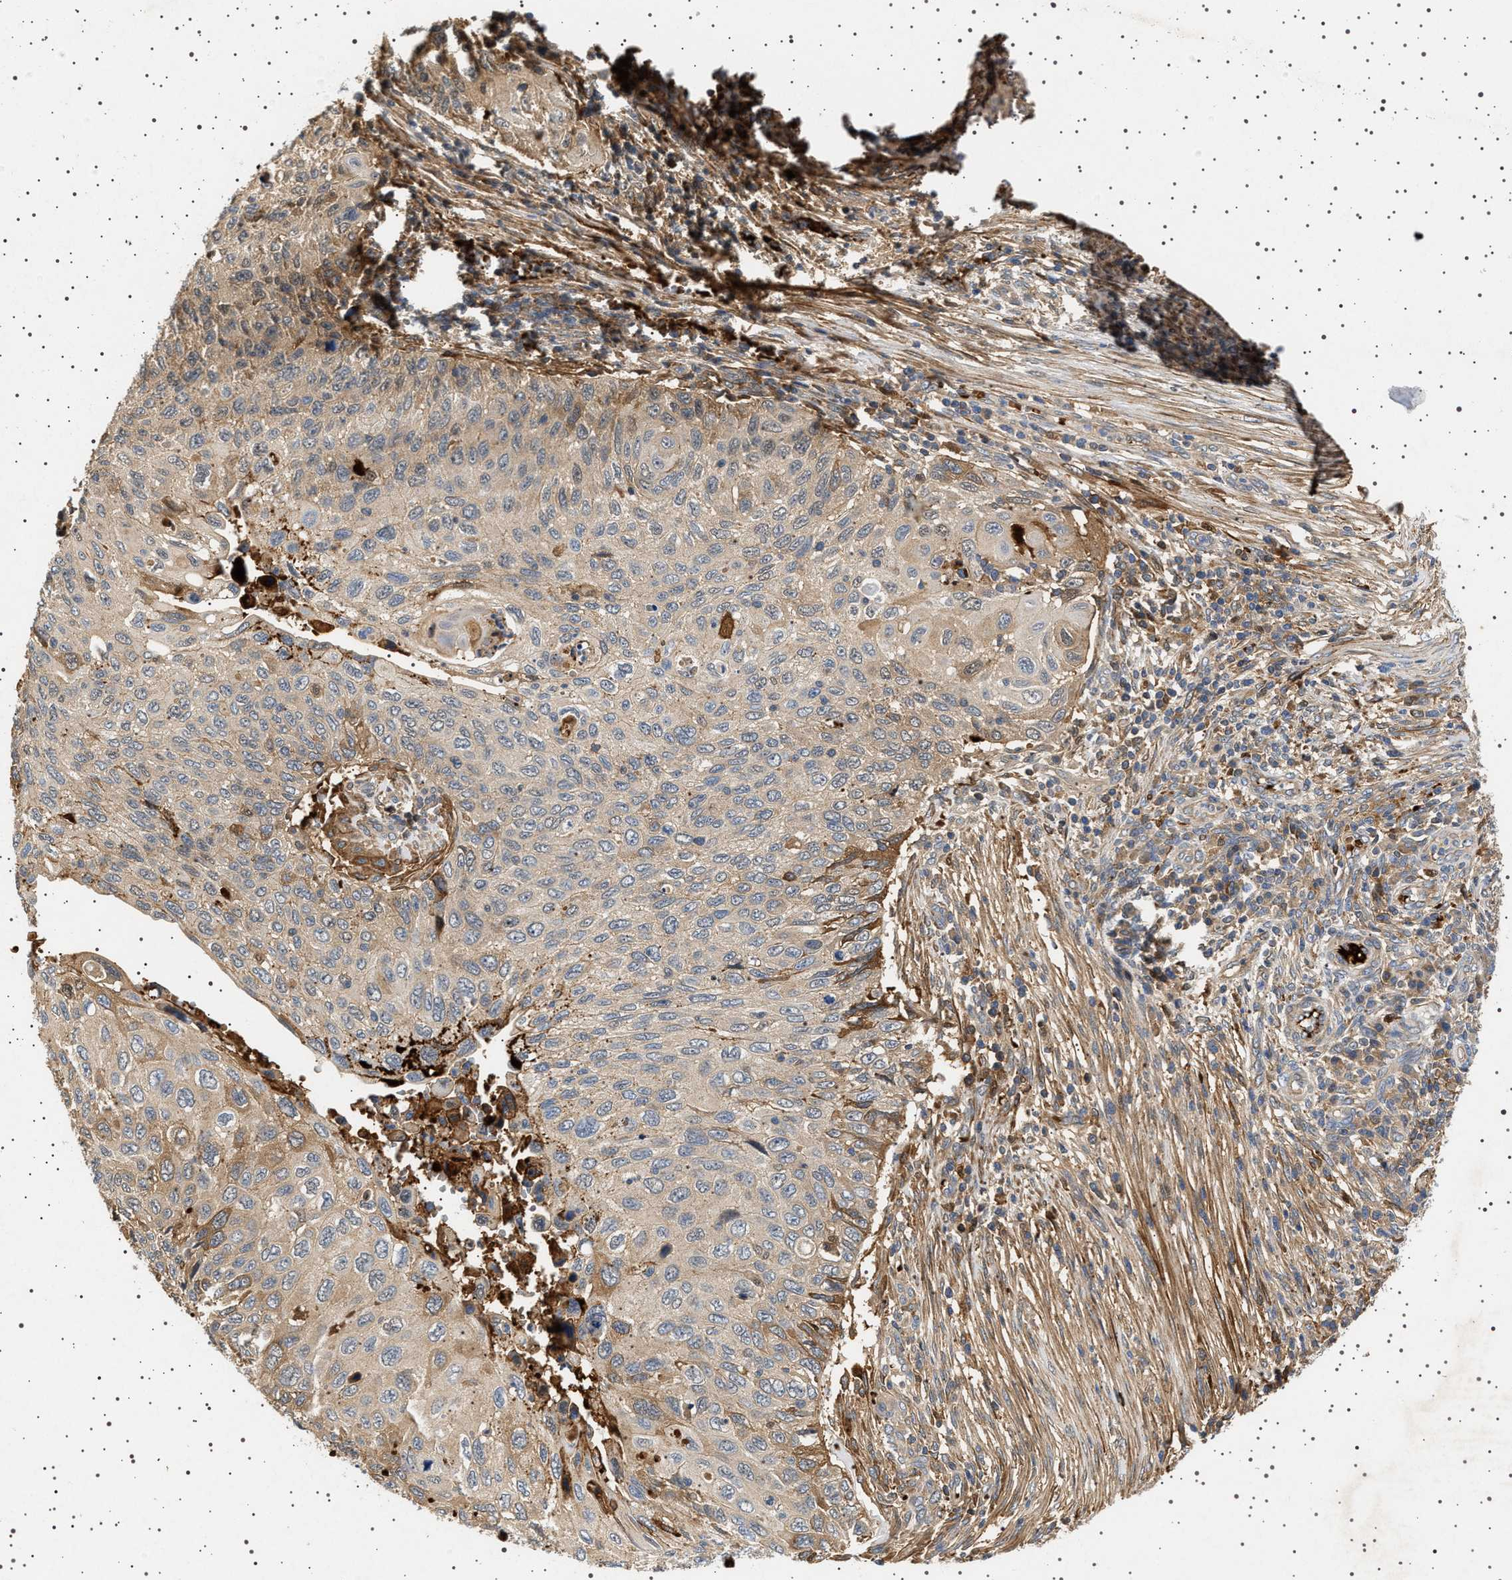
{"staining": {"intensity": "weak", "quantity": "<25%", "location": "cytoplasmic/membranous"}, "tissue": "cervical cancer", "cell_type": "Tumor cells", "image_type": "cancer", "snomed": [{"axis": "morphology", "description": "Squamous cell carcinoma, NOS"}, {"axis": "topography", "description": "Cervix"}], "caption": "Protein analysis of cervical squamous cell carcinoma demonstrates no significant expression in tumor cells.", "gene": "FICD", "patient": {"sex": "female", "age": 70}}